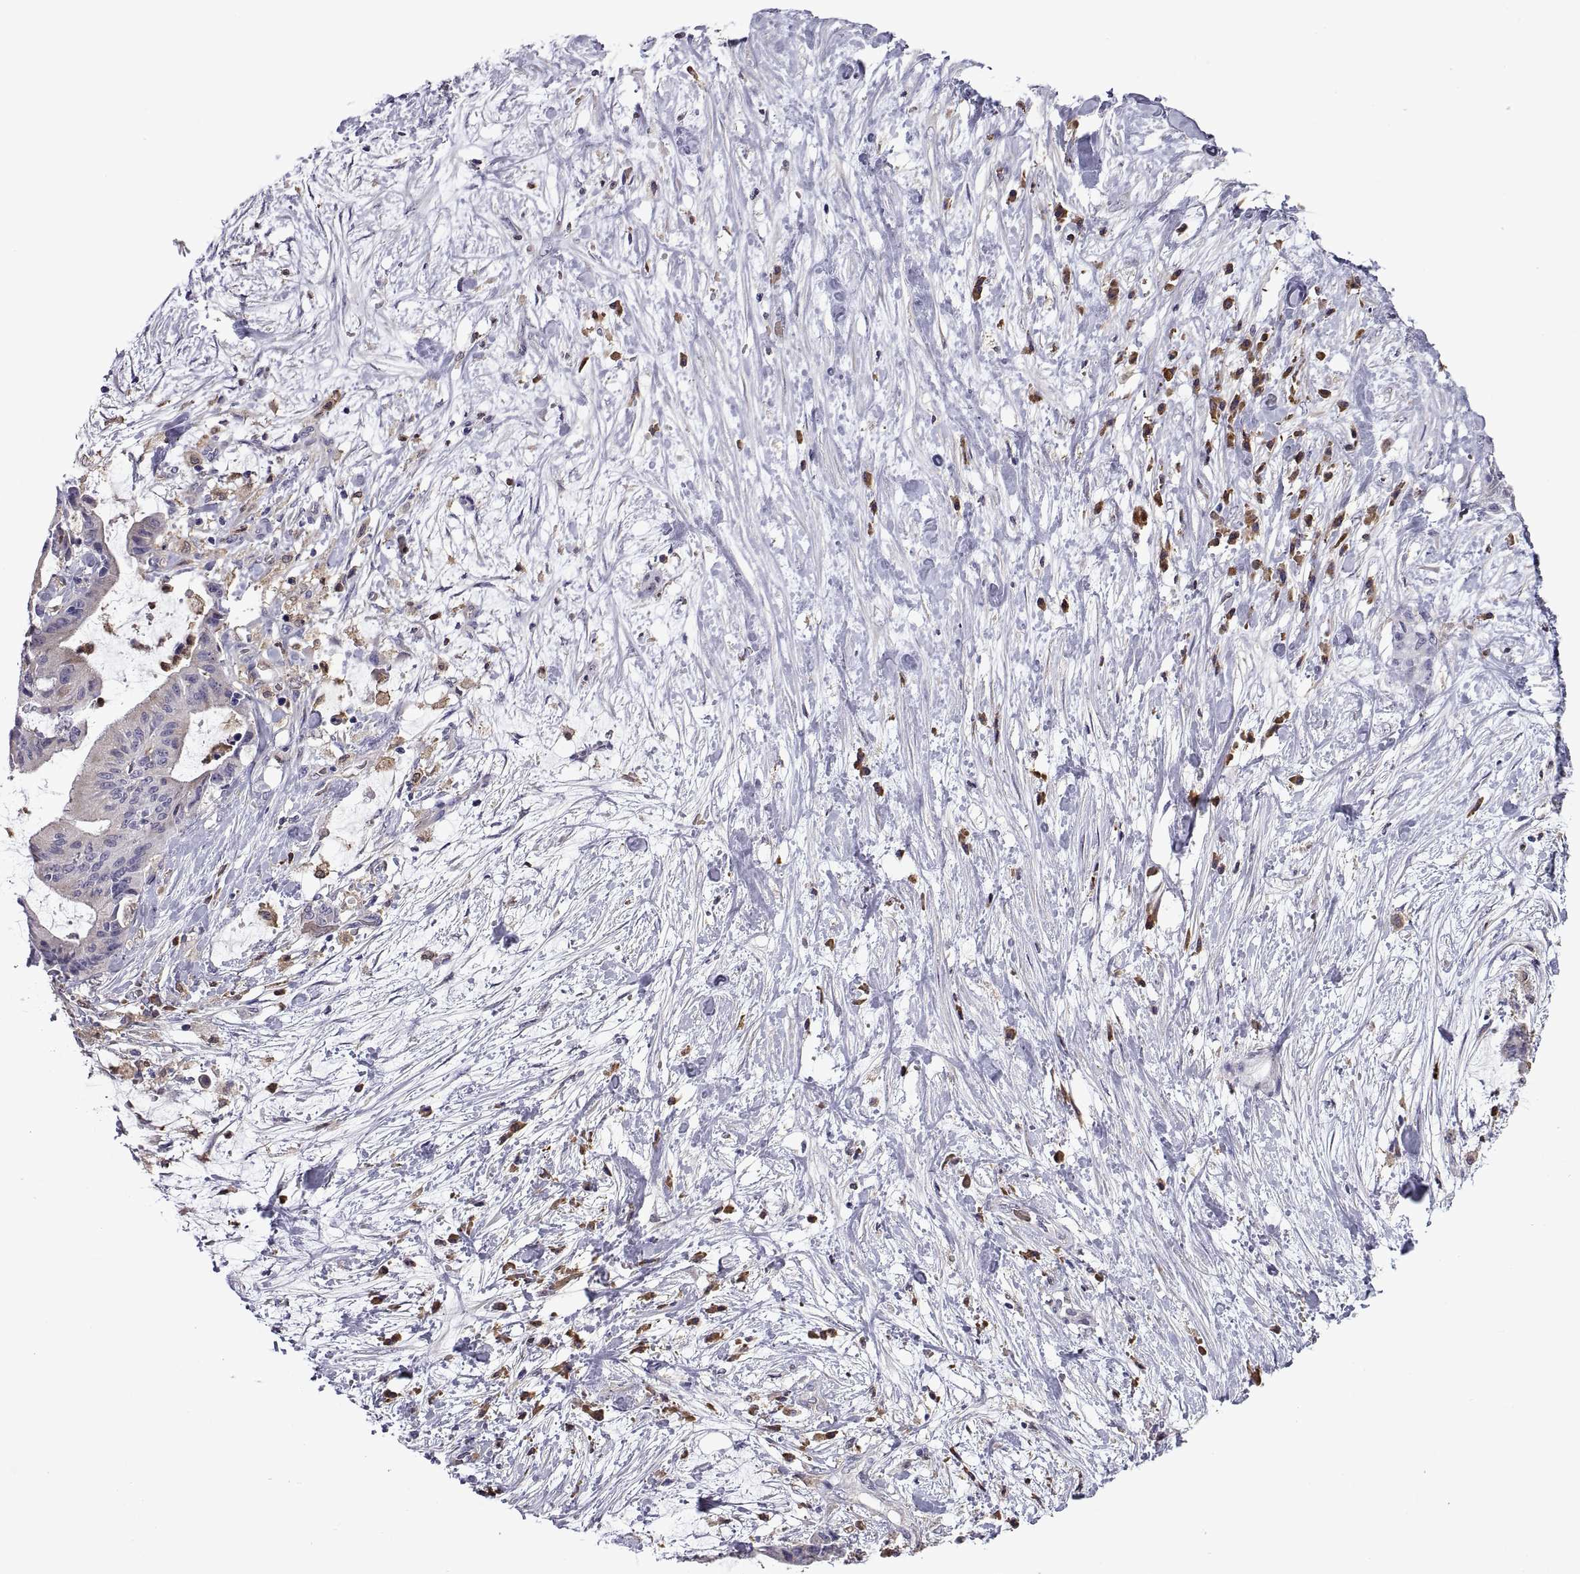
{"staining": {"intensity": "negative", "quantity": "none", "location": "none"}, "tissue": "liver cancer", "cell_type": "Tumor cells", "image_type": "cancer", "snomed": [{"axis": "morphology", "description": "Cholangiocarcinoma"}, {"axis": "topography", "description": "Liver"}], "caption": "Cholangiocarcinoma (liver) was stained to show a protein in brown. There is no significant expression in tumor cells.", "gene": "DOK3", "patient": {"sex": "female", "age": 73}}